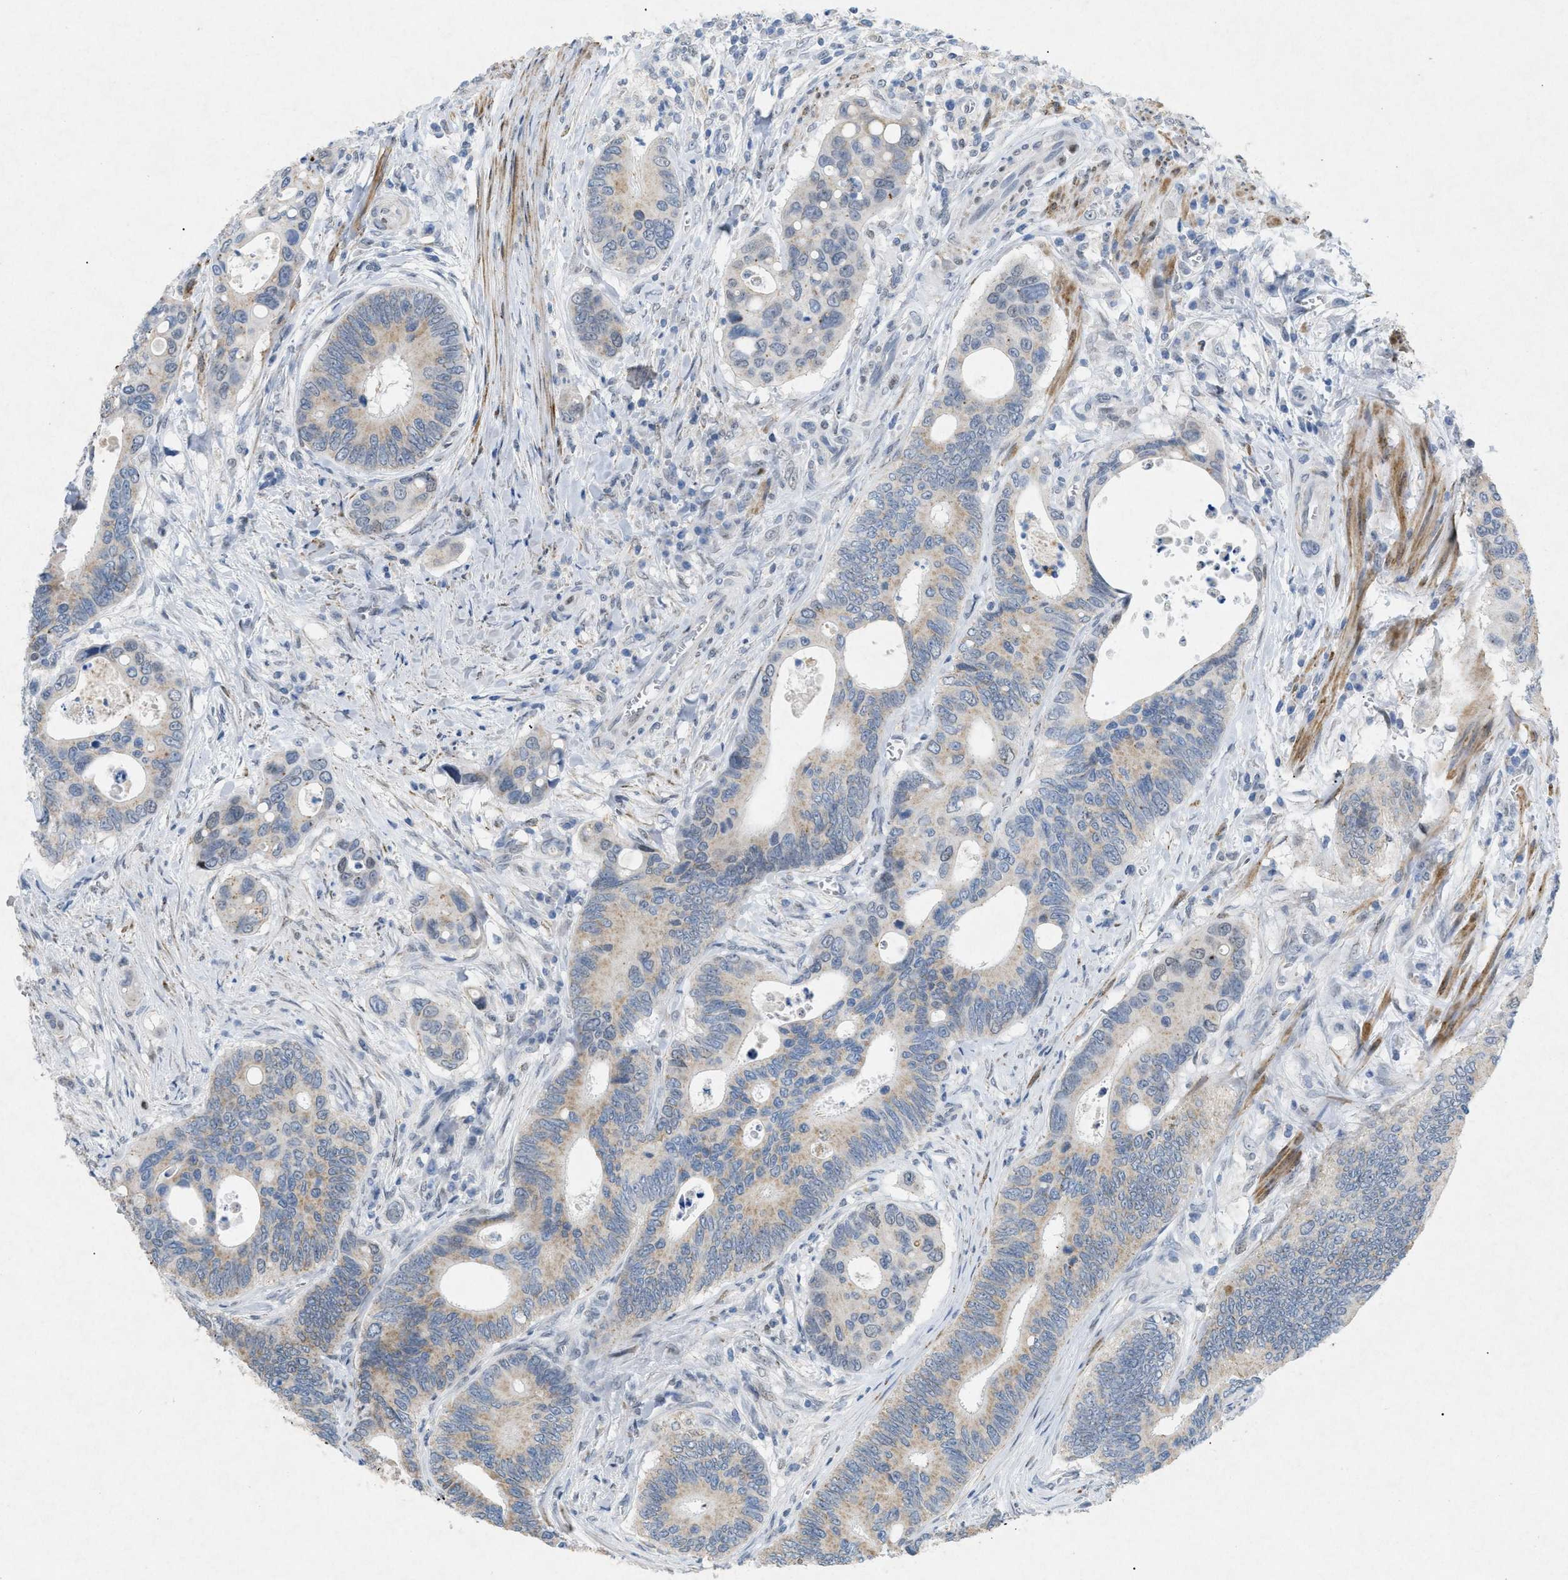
{"staining": {"intensity": "weak", "quantity": "25%-75%", "location": "cytoplasmic/membranous"}, "tissue": "colorectal cancer", "cell_type": "Tumor cells", "image_type": "cancer", "snomed": [{"axis": "morphology", "description": "Inflammation, NOS"}, {"axis": "morphology", "description": "Adenocarcinoma, NOS"}, {"axis": "topography", "description": "Colon"}], "caption": "Immunohistochemical staining of colorectal cancer (adenocarcinoma) shows low levels of weak cytoplasmic/membranous expression in approximately 25%-75% of tumor cells. (Stains: DAB (3,3'-diaminobenzidine) in brown, nuclei in blue, Microscopy: brightfield microscopy at high magnification).", "gene": "TASOR", "patient": {"sex": "male", "age": 72}}